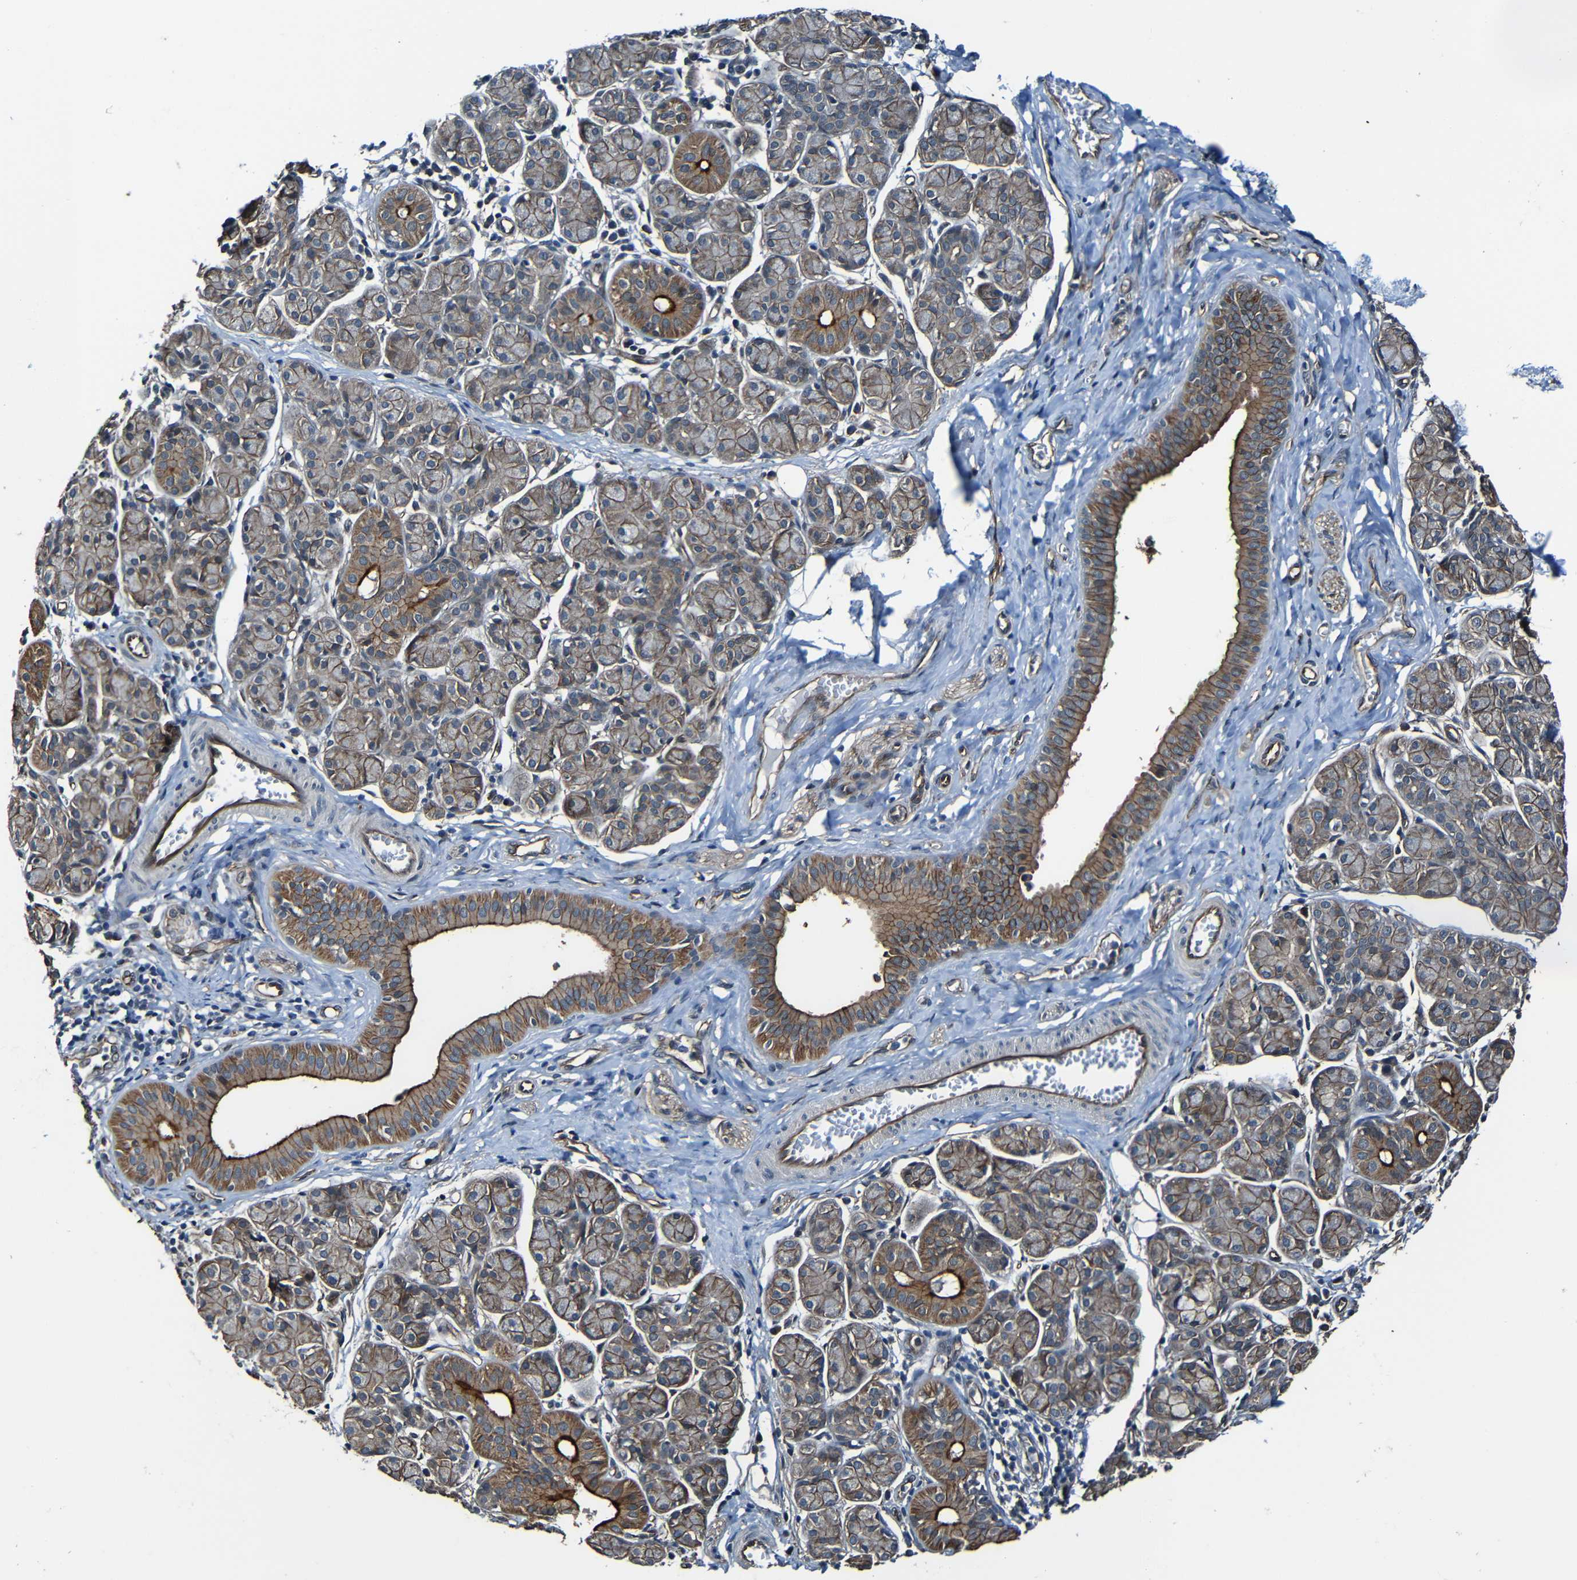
{"staining": {"intensity": "moderate", "quantity": ">75%", "location": "cytoplasmic/membranous"}, "tissue": "salivary gland", "cell_type": "Glandular cells", "image_type": "normal", "snomed": [{"axis": "morphology", "description": "Normal tissue, NOS"}, {"axis": "morphology", "description": "Inflammation, NOS"}, {"axis": "topography", "description": "Lymph node"}, {"axis": "topography", "description": "Salivary gland"}], "caption": "Immunohistochemistry (IHC) histopathology image of normal salivary gland: salivary gland stained using immunohistochemistry (IHC) demonstrates medium levels of moderate protein expression localized specifically in the cytoplasmic/membranous of glandular cells, appearing as a cytoplasmic/membranous brown color.", "gene": "LGR5", "patient": {"sex": "male", "age": 3}}